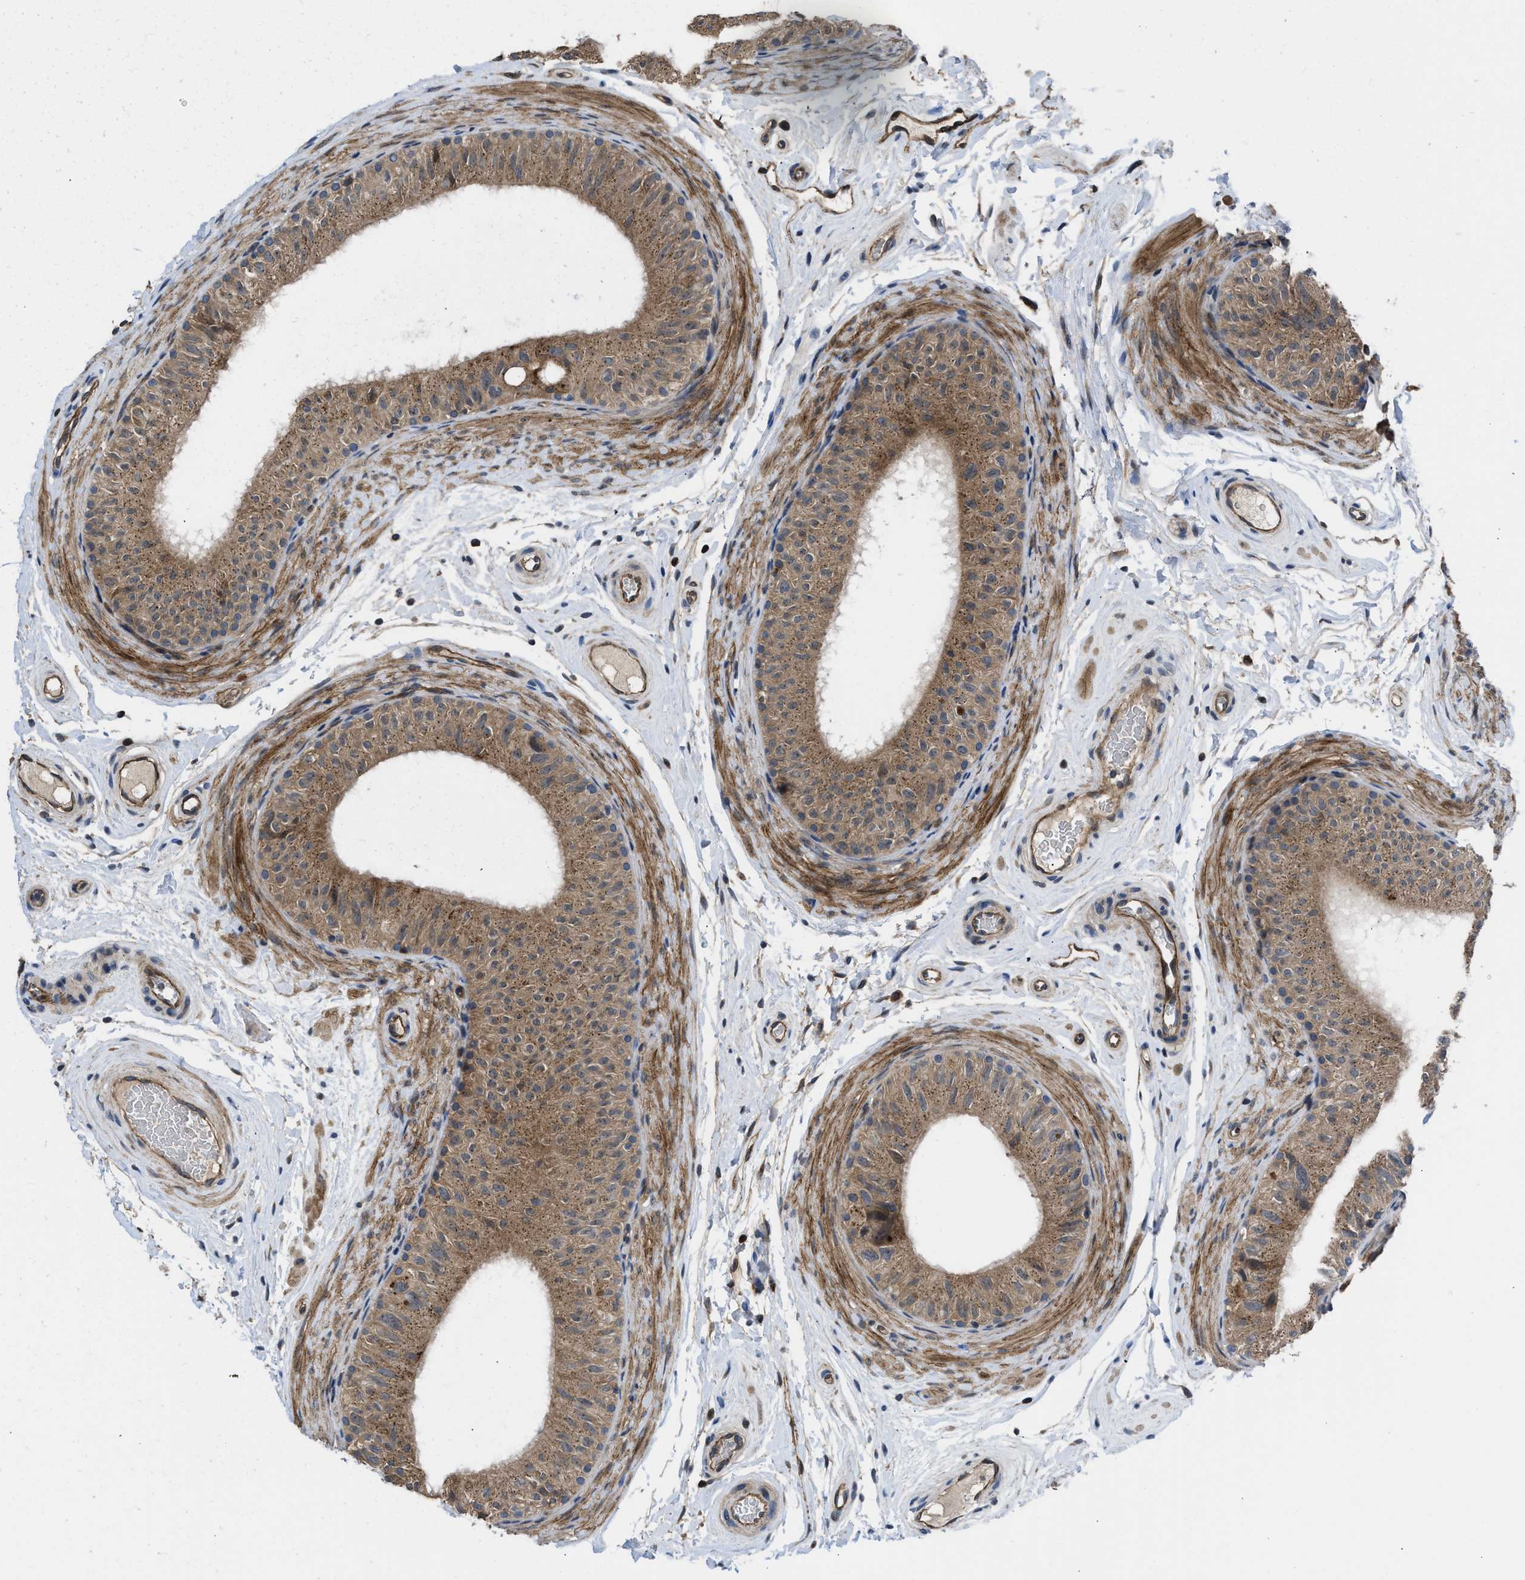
{"staining": {"intensity": "moderate", "quantity": ">75%", "location": "cytoplasmic/membranous"}, "tissue": "epididymis", "cell_type": "Glandular cells", "image_type": "normal", "snomed": [{"axis": "morphology", "description": "Normal tissue, NOS"}, {"axis": "topography", "description": "Epididymis"}], "caption": "Protein expression analysis of unremarkable human epididymis reveals moderate cytoplasmic/membranous staining in about >75% of glandular cells.", "gene": "GPATCH2L", "patient": {"sex": "male", "age": 34}}